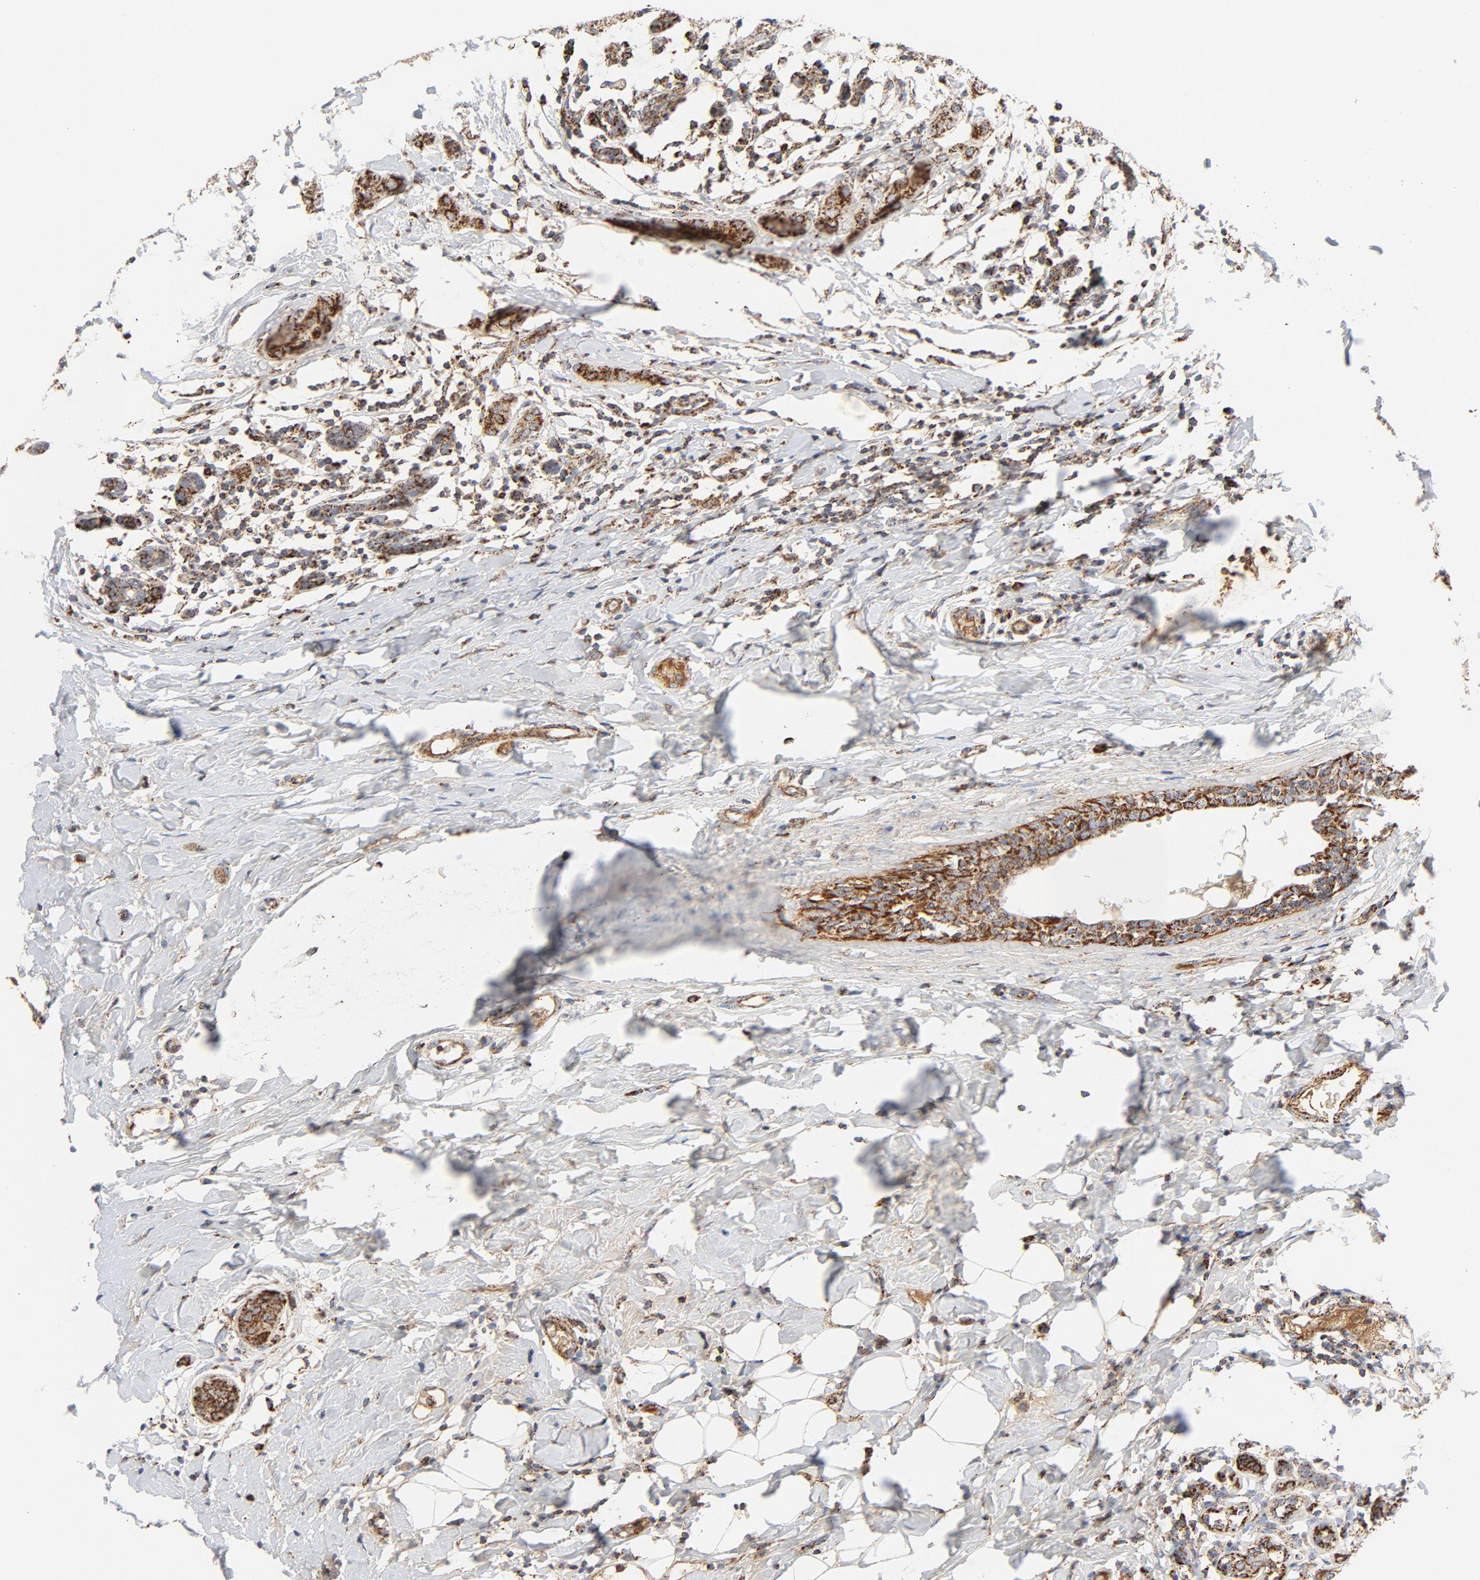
{"staining": {"intensity": "strong", "quantity": ">75%", "location": "cytoplasmic/membranous"}, "tissue": "breast cancer", "cell_type": "Tumor cells", "image_type": "cancer", "snomed": [{"axis": "morphology", "description": "Duct carcinoma"}, {"axis": "topography", "description": "Breast"}], "caption": "DAB immunohistochemical staining of breast cancer shows strong cytoplasmic/membranous protein staining in about >75% of tumor cells. The staining is performed using DAB brown chromogen to label protein expression. The nuclei are counter-stained blue using hematoxylin.", "gene": "PCNX4", "patient": {"sex": "female", "age": 40}}